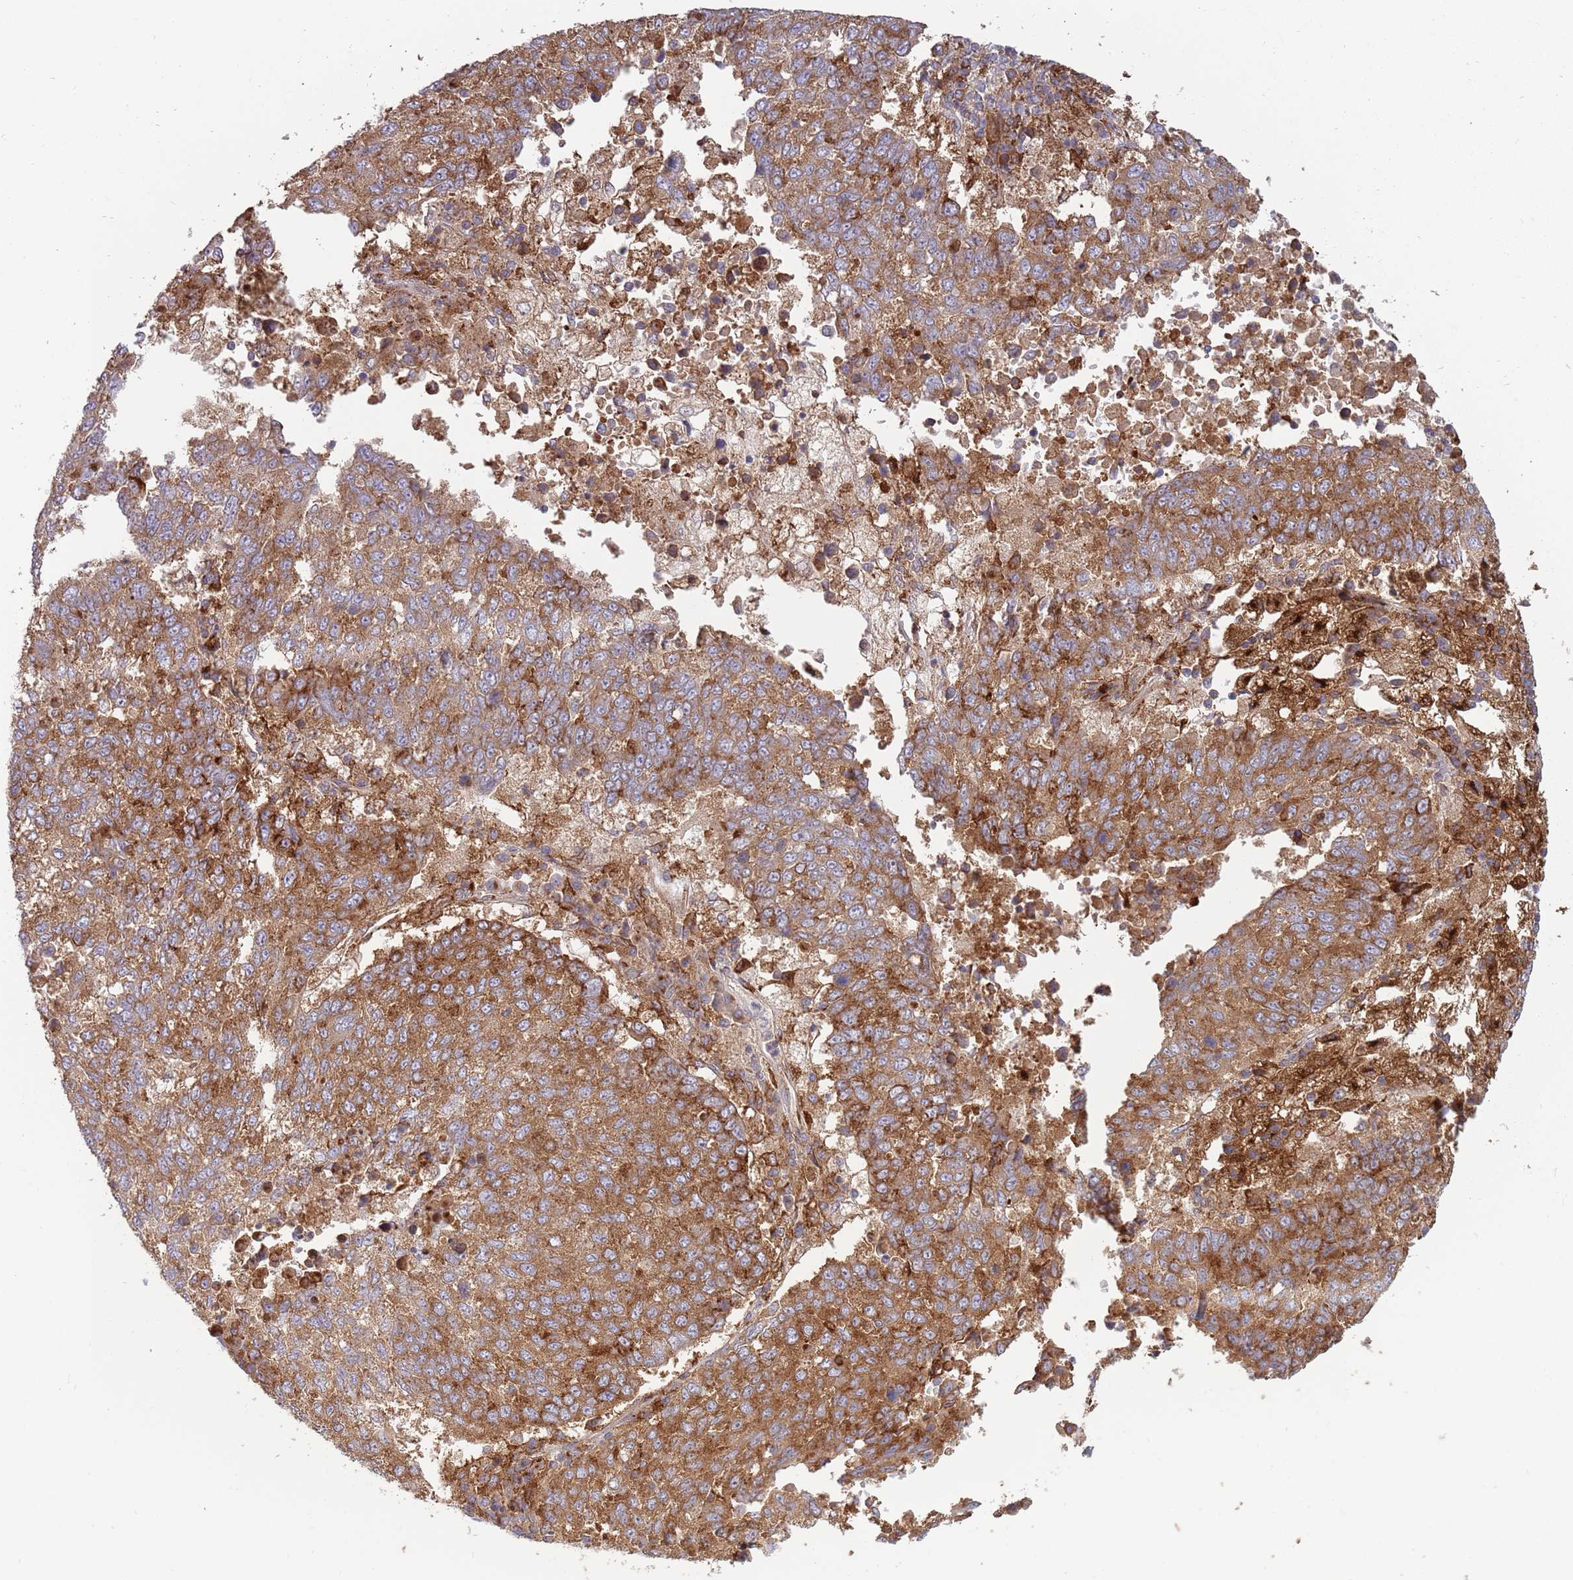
{"staining": {"intensity": "moderate", "quantity": ">75%", "location": "cytoplasmic/membranous"}, "tissue": "lung cancer", "cell_type": "Tumor cells", "image_type": "cancer", "snomed": [{"axis": "morphology", "description": "Squamous cell carcinoma, NOS"}, {"axis": "topography", "description": "Lung"}], "caption": "Immunohistochemical staining of human lung cancer (squamous cell carcinoma) demonstrates moderate cytoplasmic/membranous protein expression in approximately >75% of tumor cells.", "gene": "BTBD7", "patient": {"sex": "male", "age": 73}}